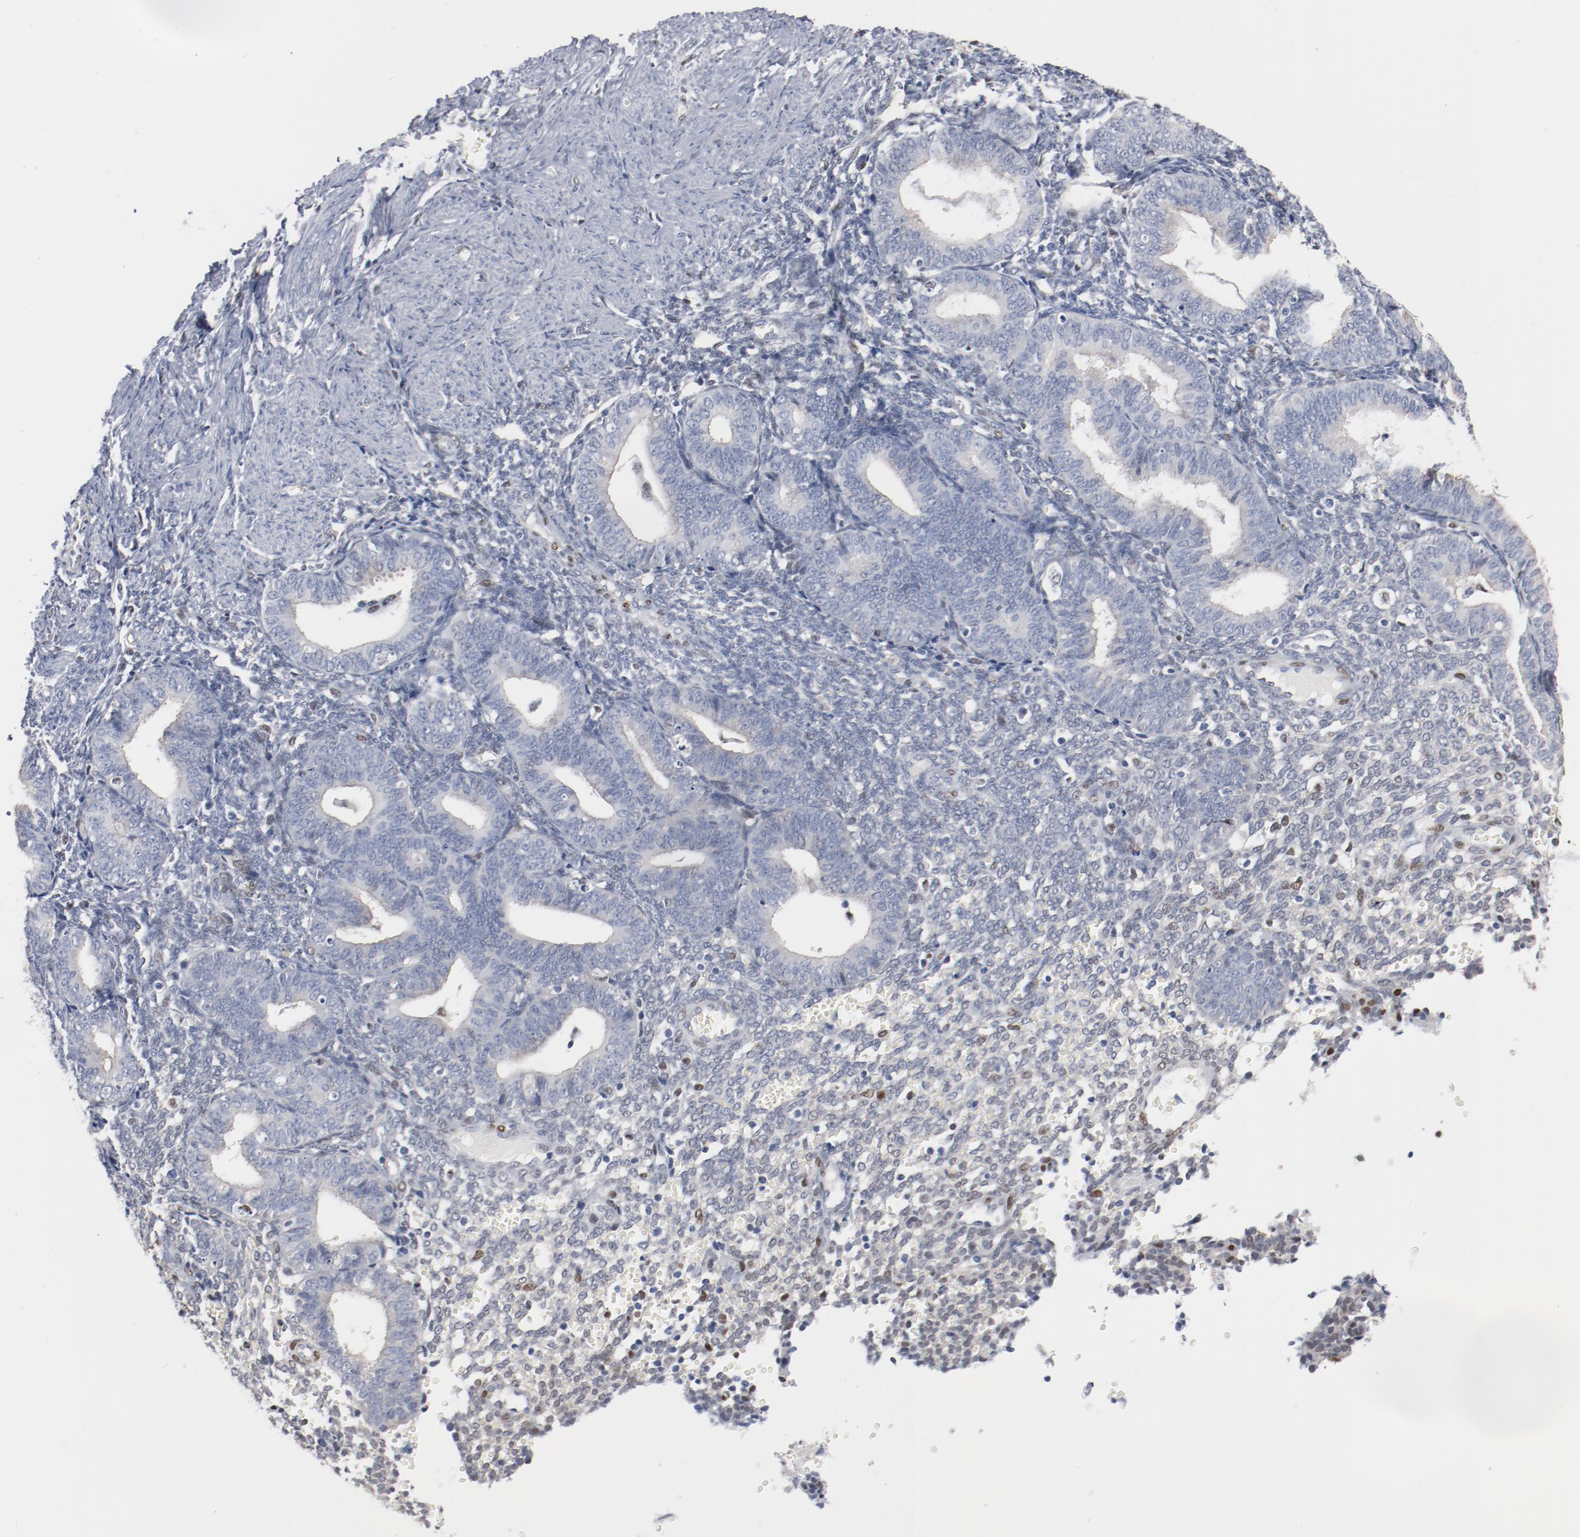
{"staining": {"intensity": "negative", "quantity": "none", "location": "none"}, "tissue": "endometrium", "cell_type": "Cells in endometrial stroma", "image_type": "normal", "snomed": [{"axis": "morphology", "description": "Normal tissue, NOS"}, {"axis": "topography", "description": "Endometrium"}], "caption": "DAB immunohistochemical staining of benign endometrium reveals no significant positivity in cells in endometrial stroma.", "gene": "ZEB2", "patient": {"sex": "female", "age": 61}}